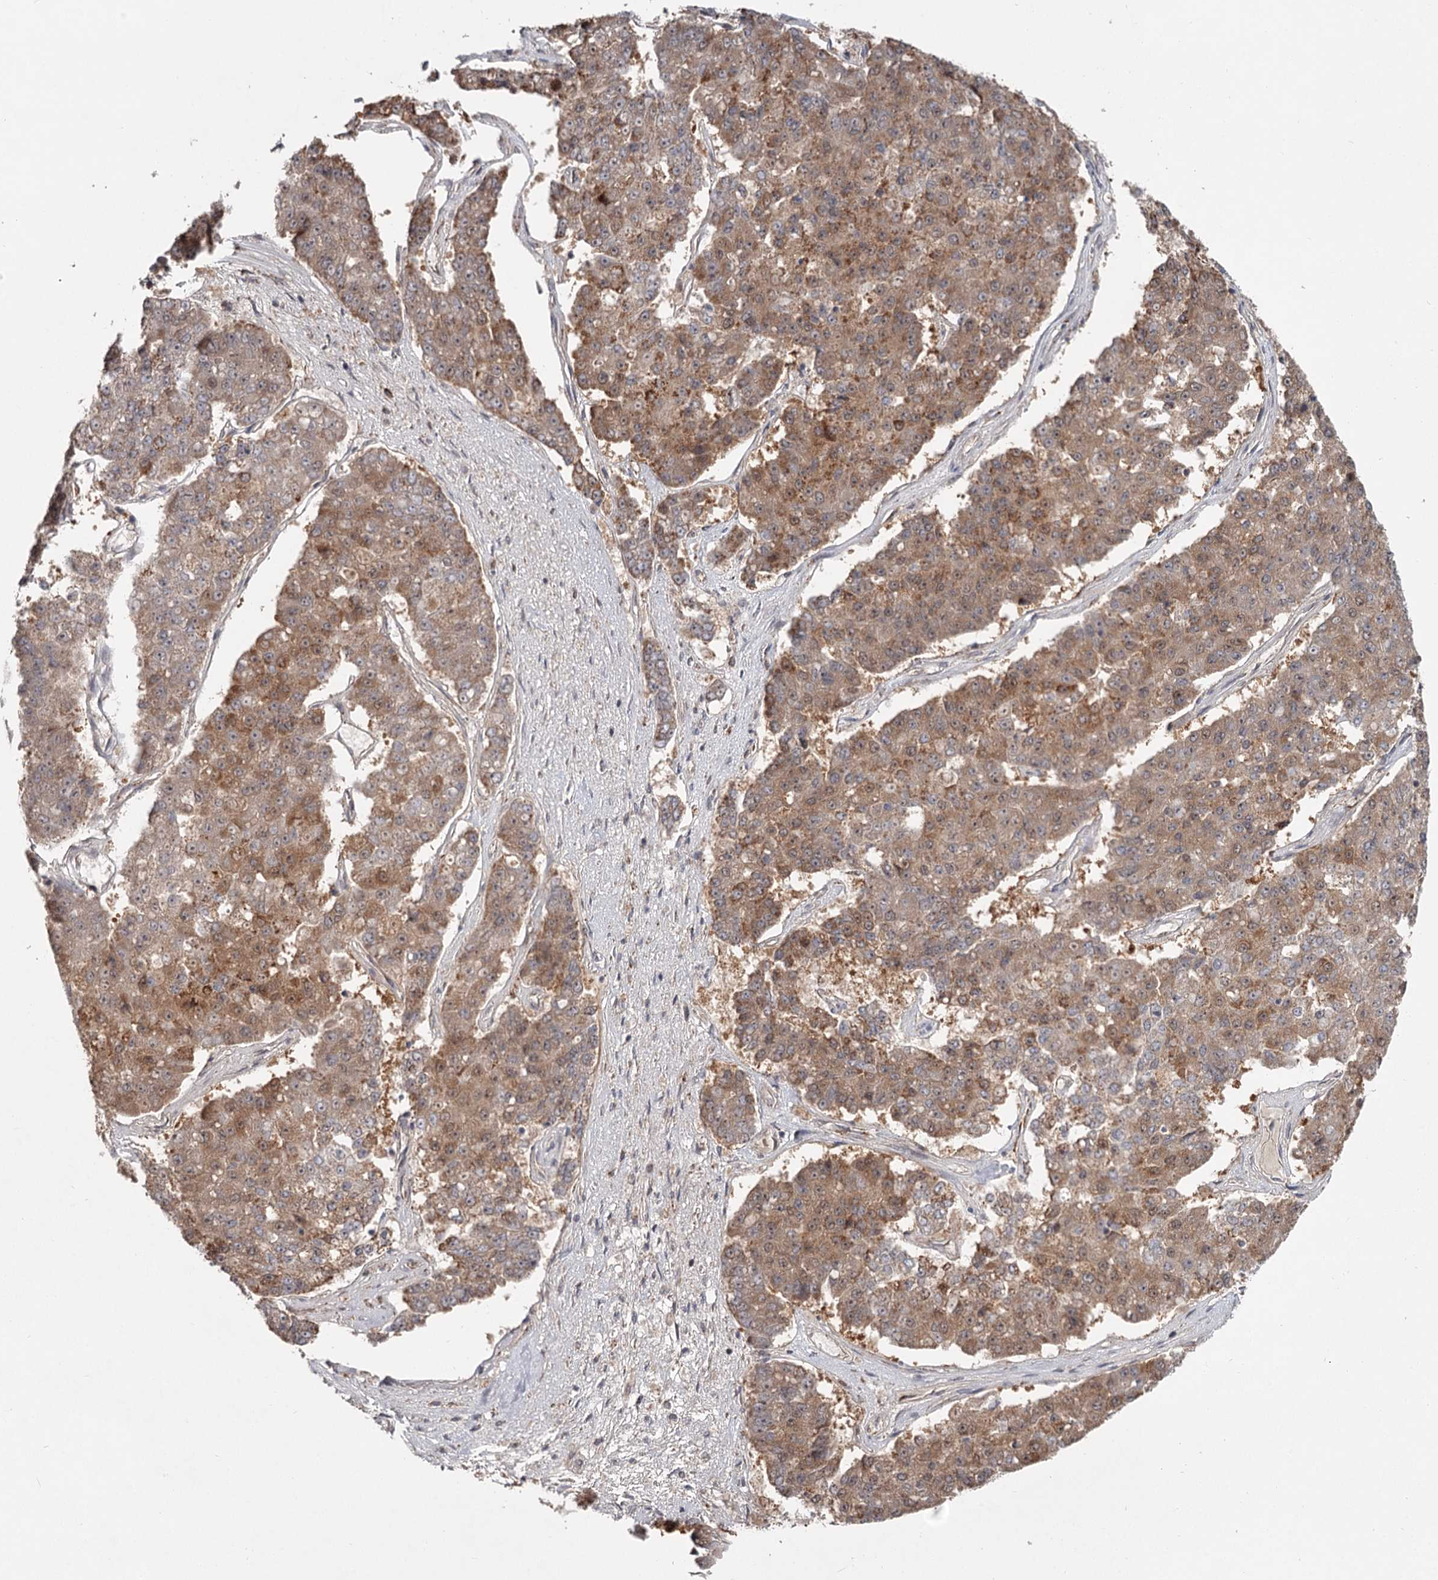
{"staining": {"intensity": "moderate", "quantity": "25%-75%", "location": "cytoplasmic/membranous"}, "tissue": "pancreatic cancer", "cell_type": "Tumor cells", "image_type": "cancer", "snomed": [{"axis": "morphology", "description": "Adenocarcinoma, NOS"}, {"axis": "topography", "description": "Pancreas"}], "caption": "This micrograph displays immunohistochemistry (IHC) staining of adenocarcinoma (pancreatic), with medium moderate cytoplasmic/membranous positivity in about 25%-75% of tumor cells.", "gene": "CDC123", "patient": {"sex": "male", "age": 50}}